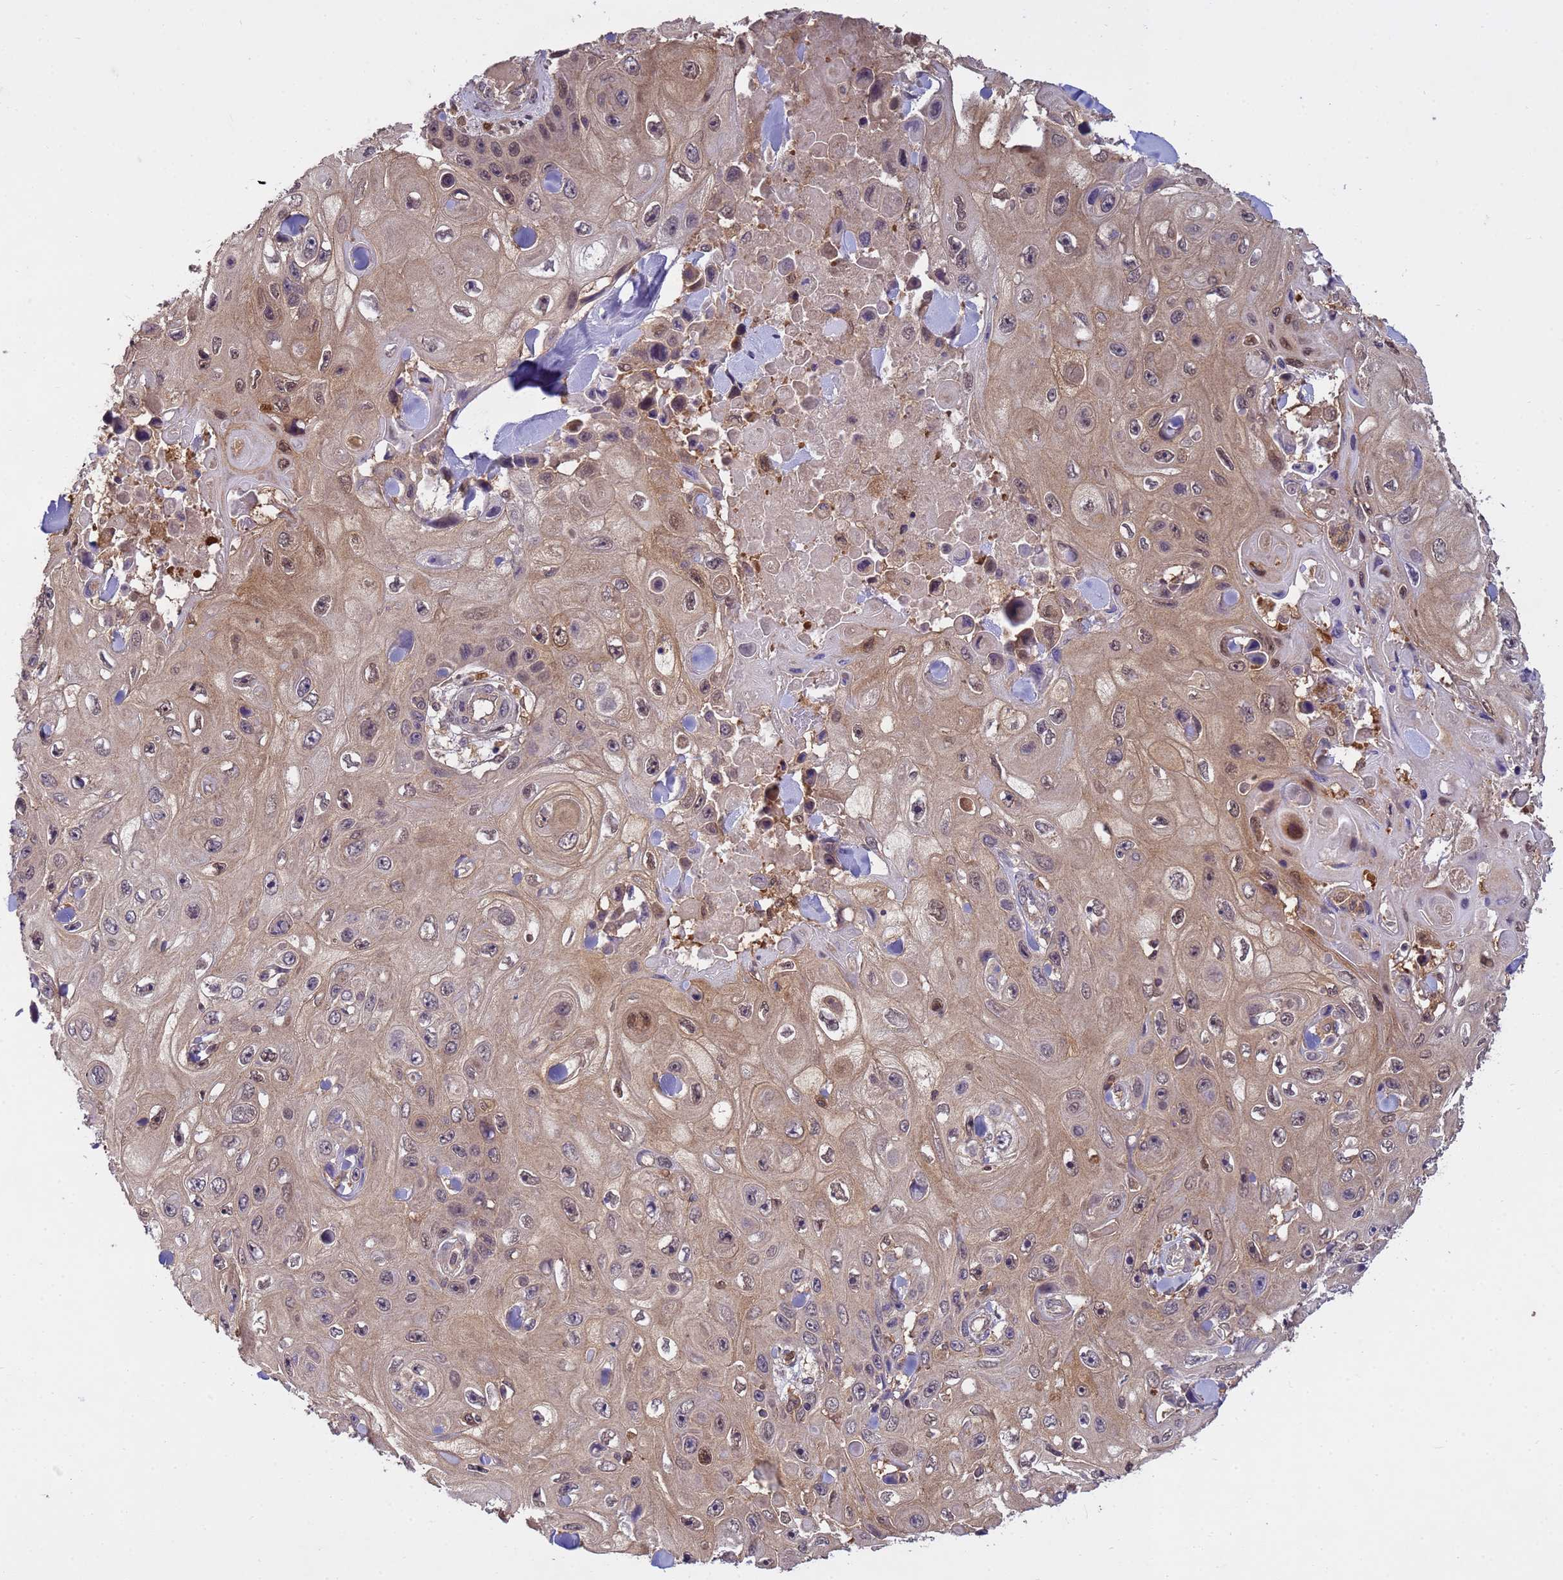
{"staining": {"intensity": "weak", "quantity": "25%-75%", "location": "cytoplasmic/membranous,nuclear"}, "tissue": "skin cancer", "cell_type": "Tumor cells", "image_type": "cancer", "snomed": [{"axis": "morphology", "description": "Squamous cell carcinoma, NOS"}, {"axis": "topography", "description": "Skin"}], "caption": "Squamous cell carcinoma (skin) stained for a protein exhibits weak cytoplasmic/membranous and nuclear positivity in tumor cells.", "gene": "NPEPPS", "patient": {"sex": "male", "age": 82}}